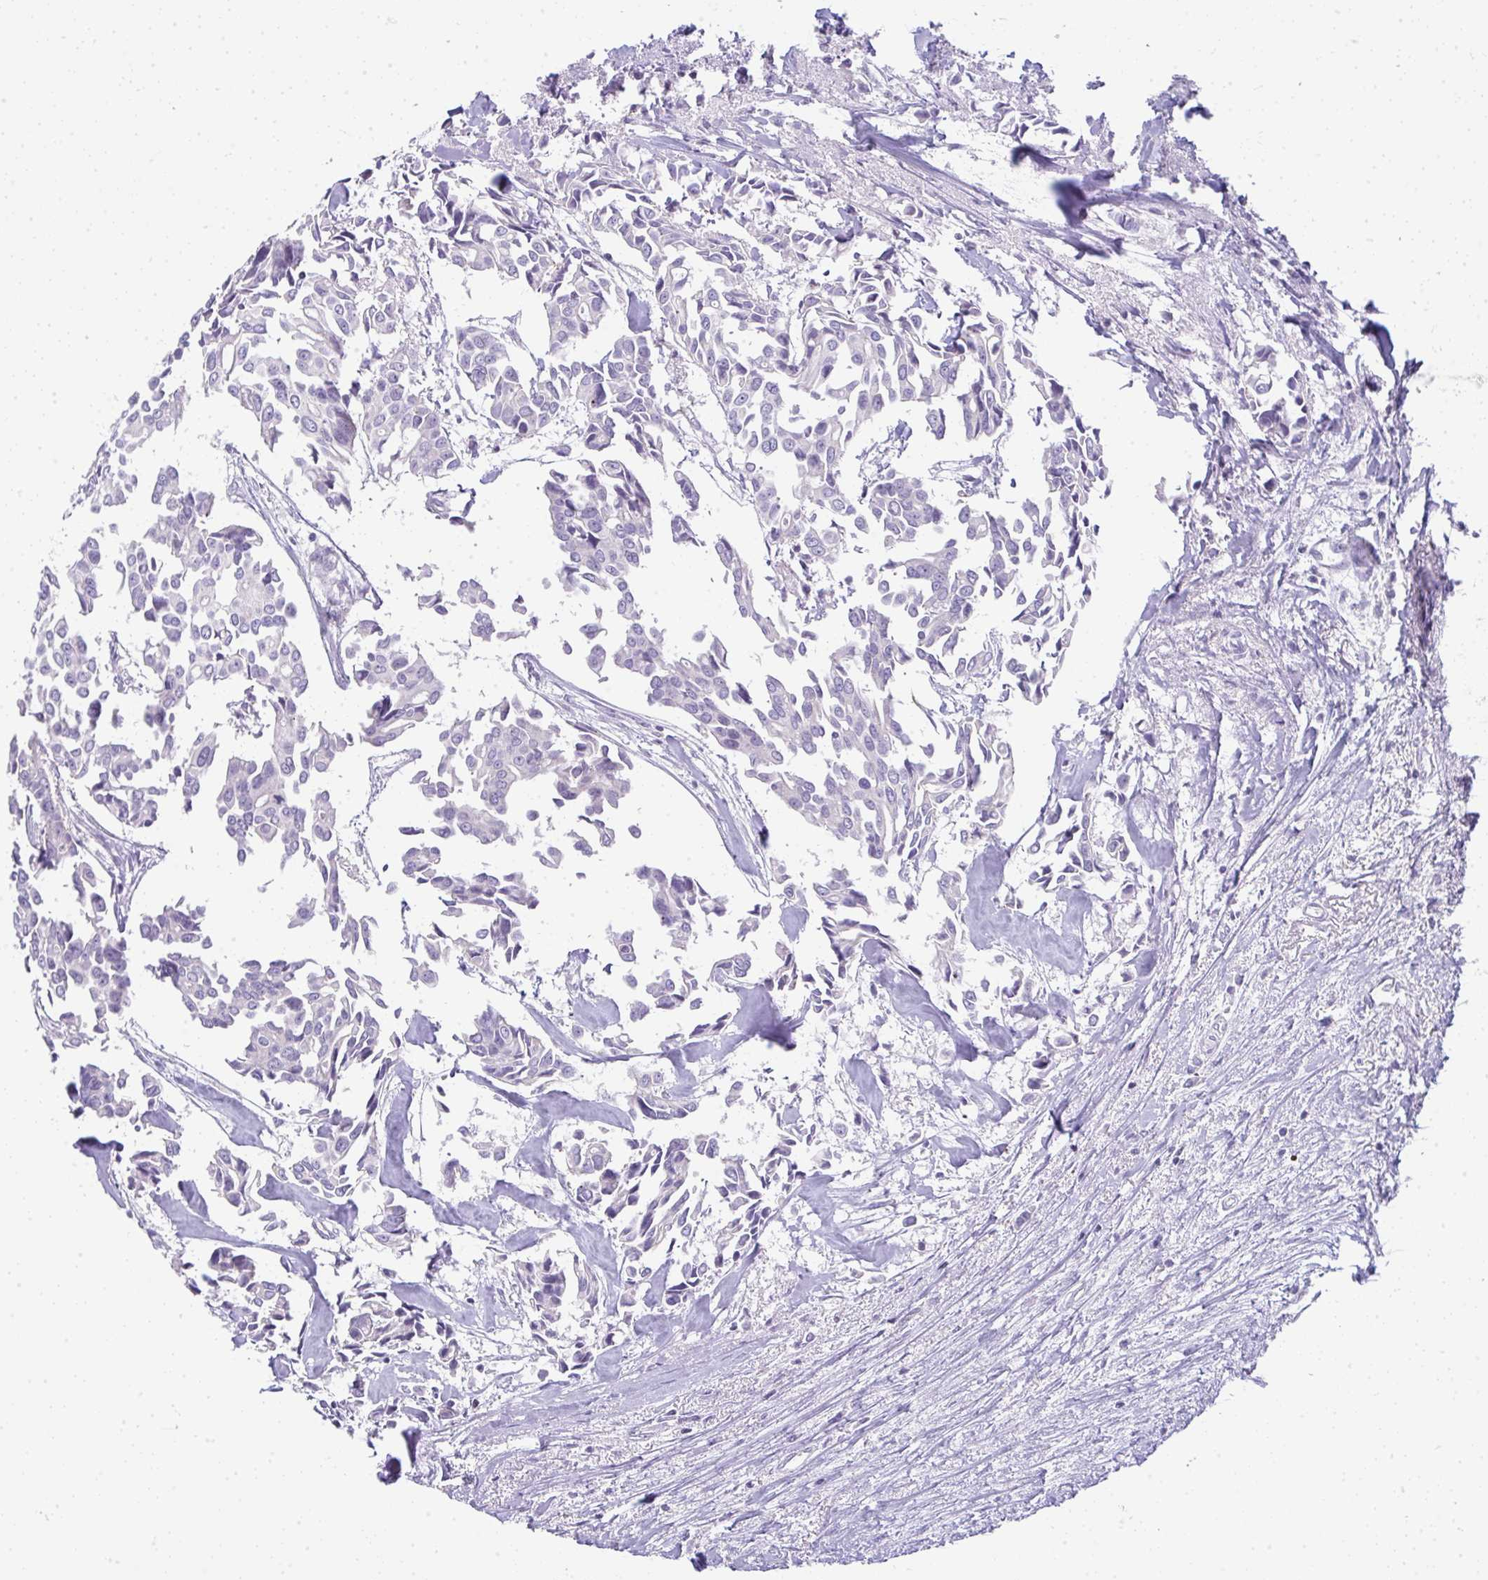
{"staining": {"intensity": "negative", "quantity": "none", "location": "none"}, "tissue": "breast cancer", "cell_type": "Tumor cells", "image_type": "cancer", "snomed": [{"axis": "morphology", "description": "Duct carcinoma"}, {"axis": "topography", "description": "Breast"}], "caption": "A histopathology image of breast cancer (infiltrating ductal carcinoma) stained for a protein demonstrates no brown staining in tumor cells.", "gene": "VPS4B", "patient": {"sex": "female", "age": 54}}